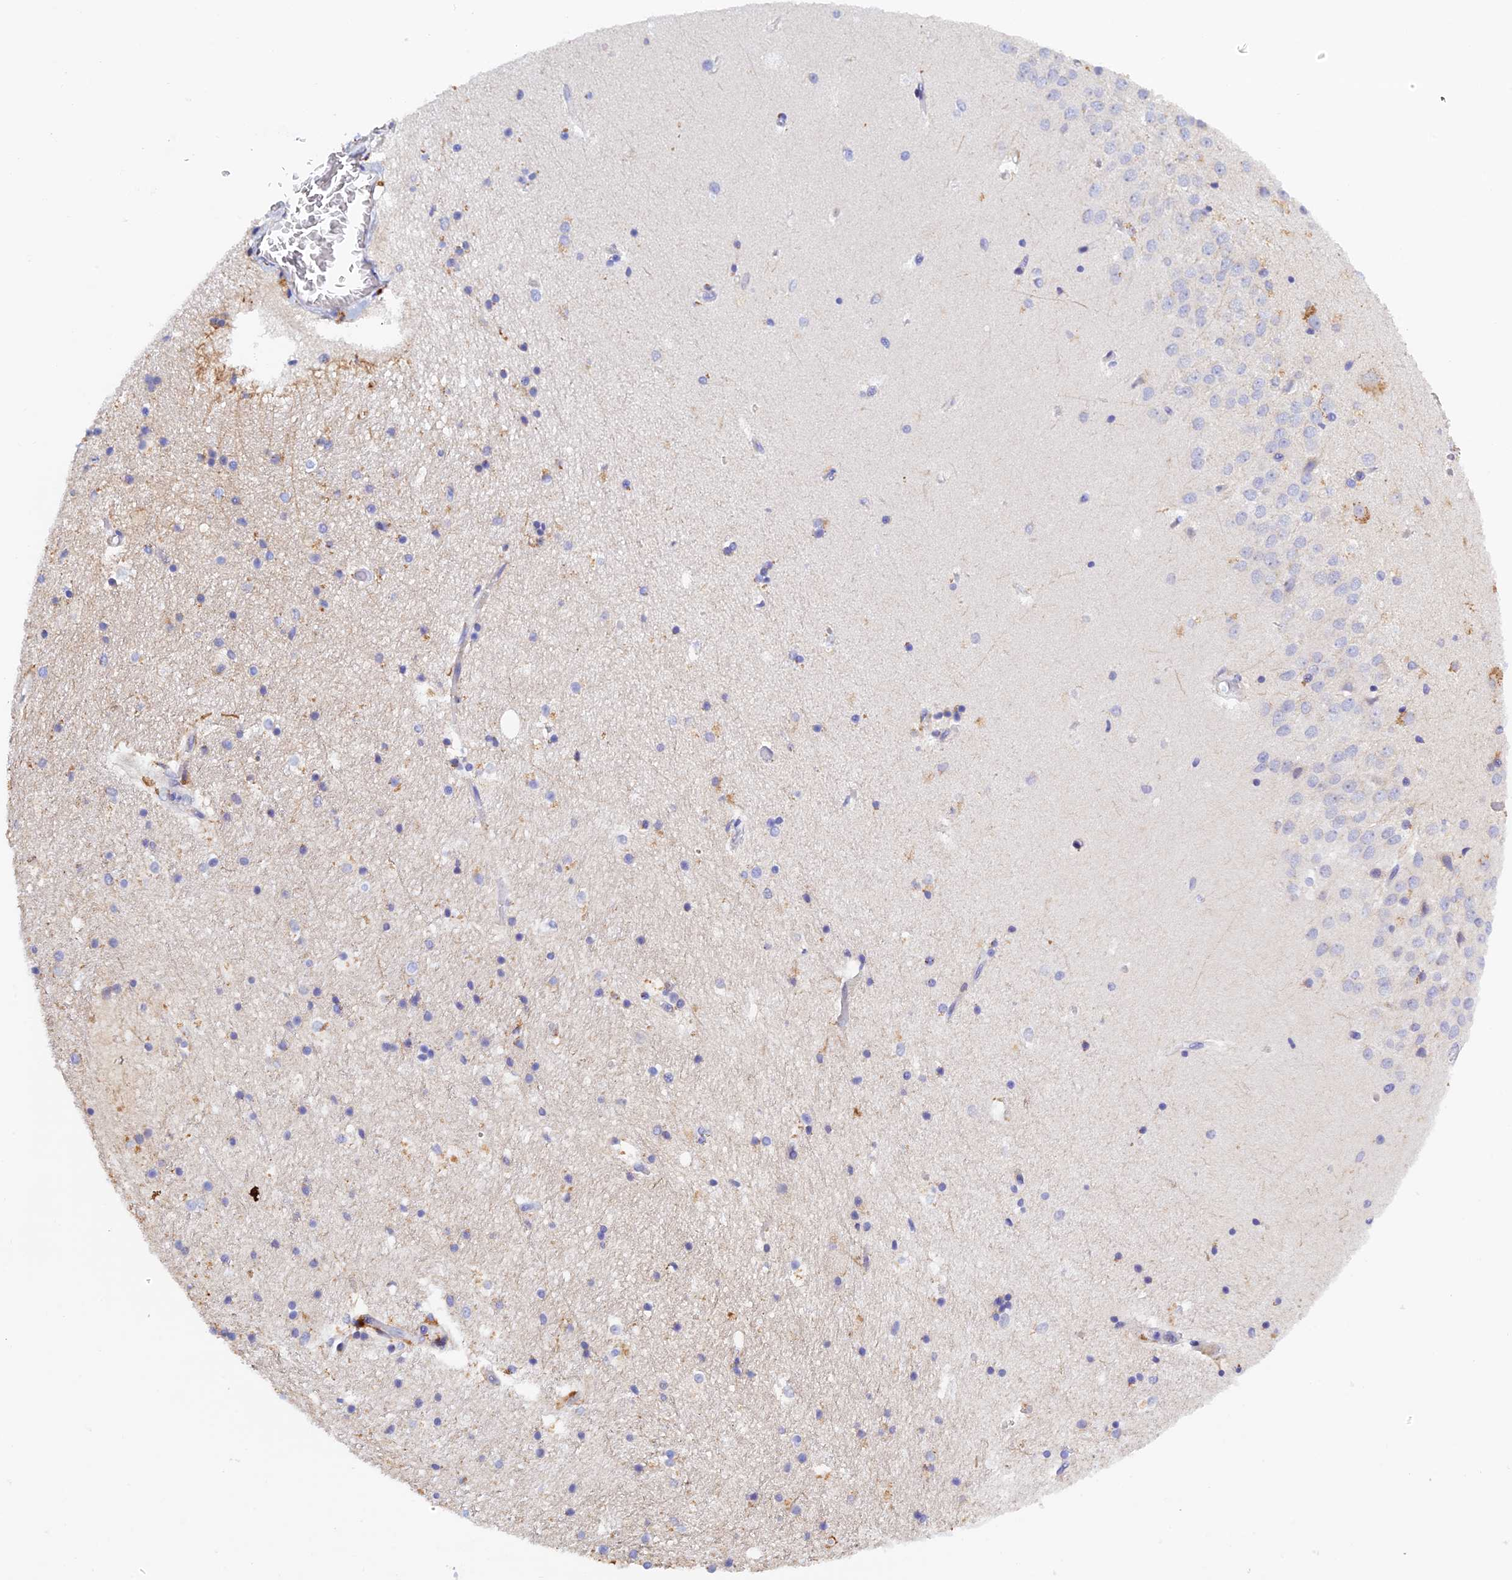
{"staining": {"intensity": "negative", "quantity": "none", "location": "none"}, "tissue": "hippocampus", "cell_type": "Glial cells", "image_type": "normal", "snomed": [{"axis": "morphology", "description": "Normal tissue, NOS"}, {"axis": "topography", "description": "Hippocampus"}], "caption": "Glial cells show no significant positivity in unremarkable hippocampus.", "gene": "RPGRIP1L", "patient": {"sex": "female", "age": 52}}